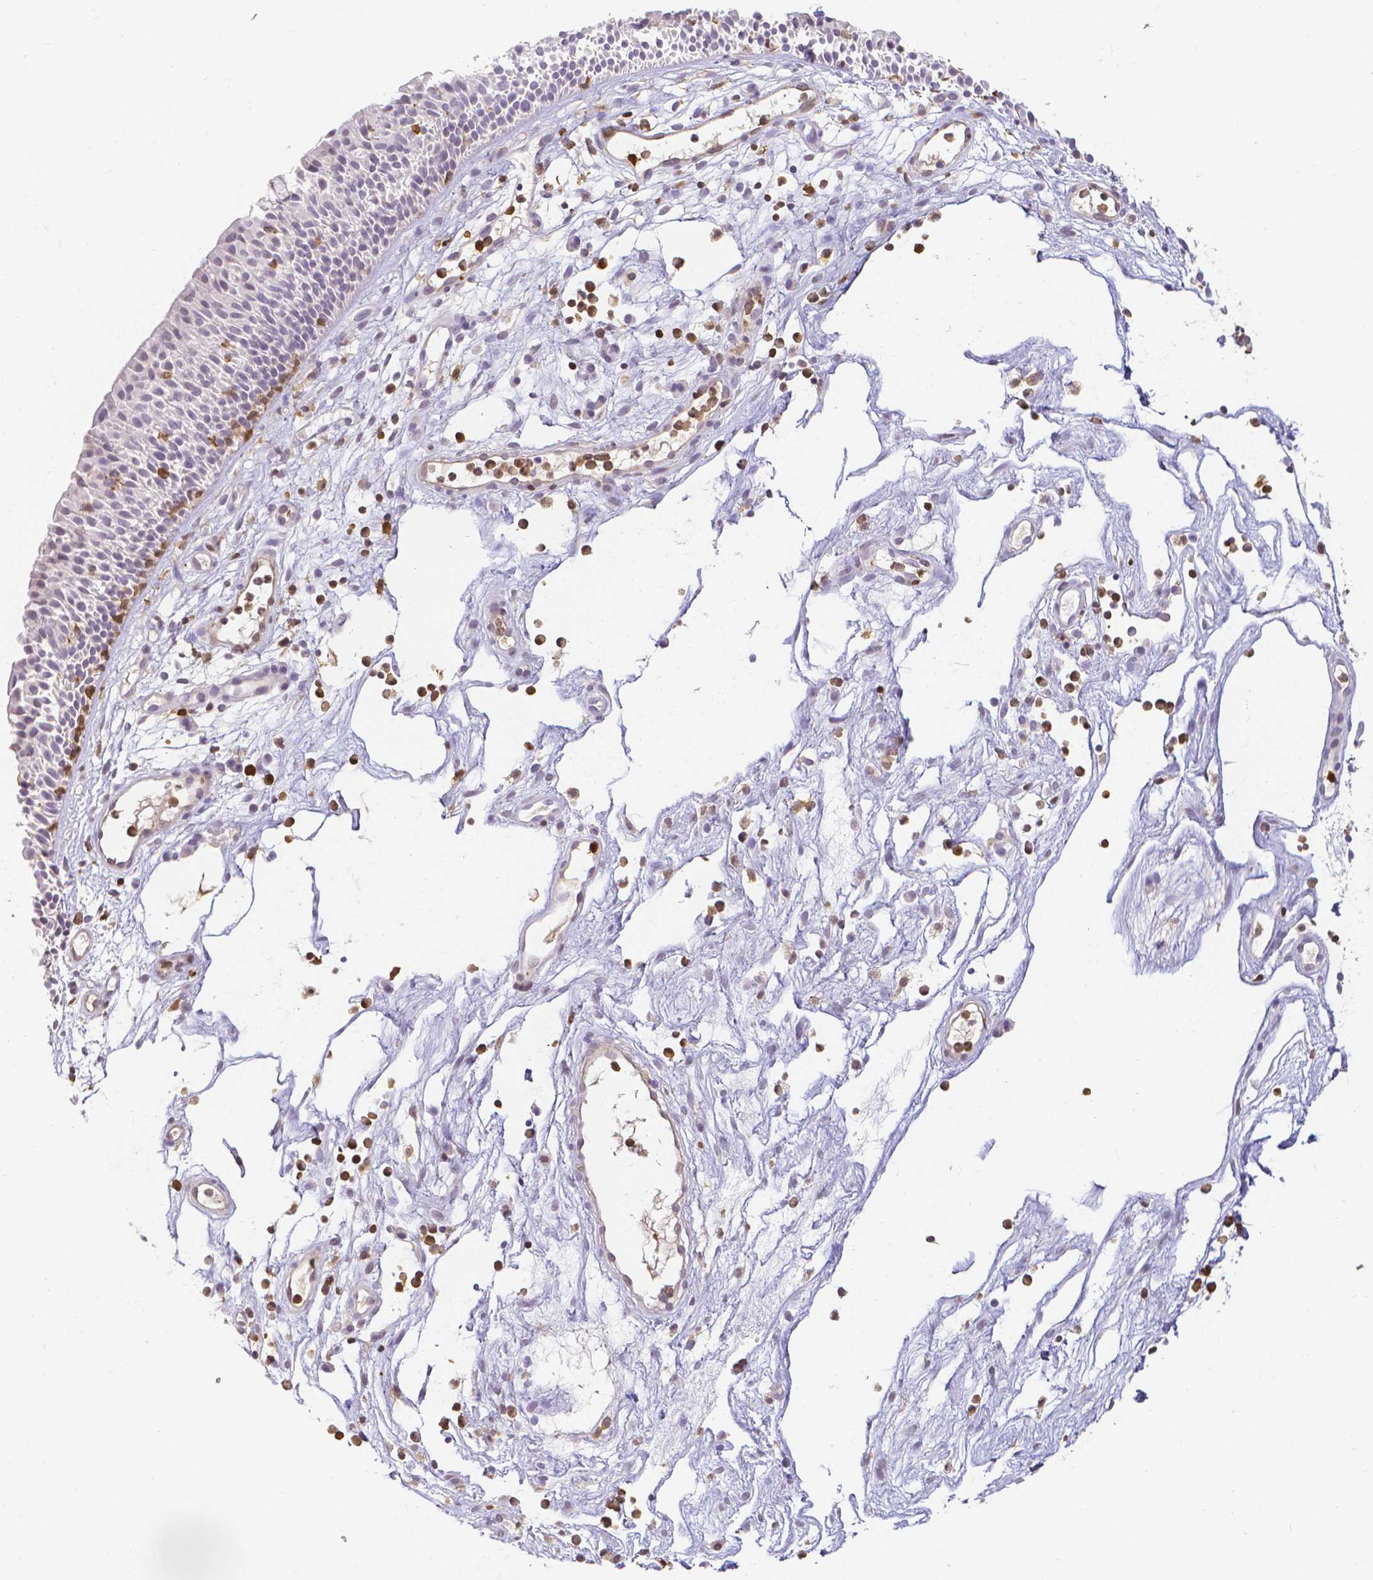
{"staining": {"intensity": "negative", "quantity": "none", "location": "none"}, "tissue": "nasopharynx", "cell_type": "Respiratory epithelial cells", "image_type": "normal", "snomed": [{"axis": "morphology", "description": "Normal tissue, NOS"}, {"axis": "topography", "description": "Nasopharynx"}], "caption": "Immunohistochemistry (IHC) of benign nasopharynx displays no staining in respiratory epithelial cells. Brightfield microscopy of immunohistochemistry stained with DAB (3,3'-diaminobenzidine) (brown) and hematoxylin (blue), captured at high magnification.", "gene": "COTL1", "patient": {"sex": "male", "age": 56}}